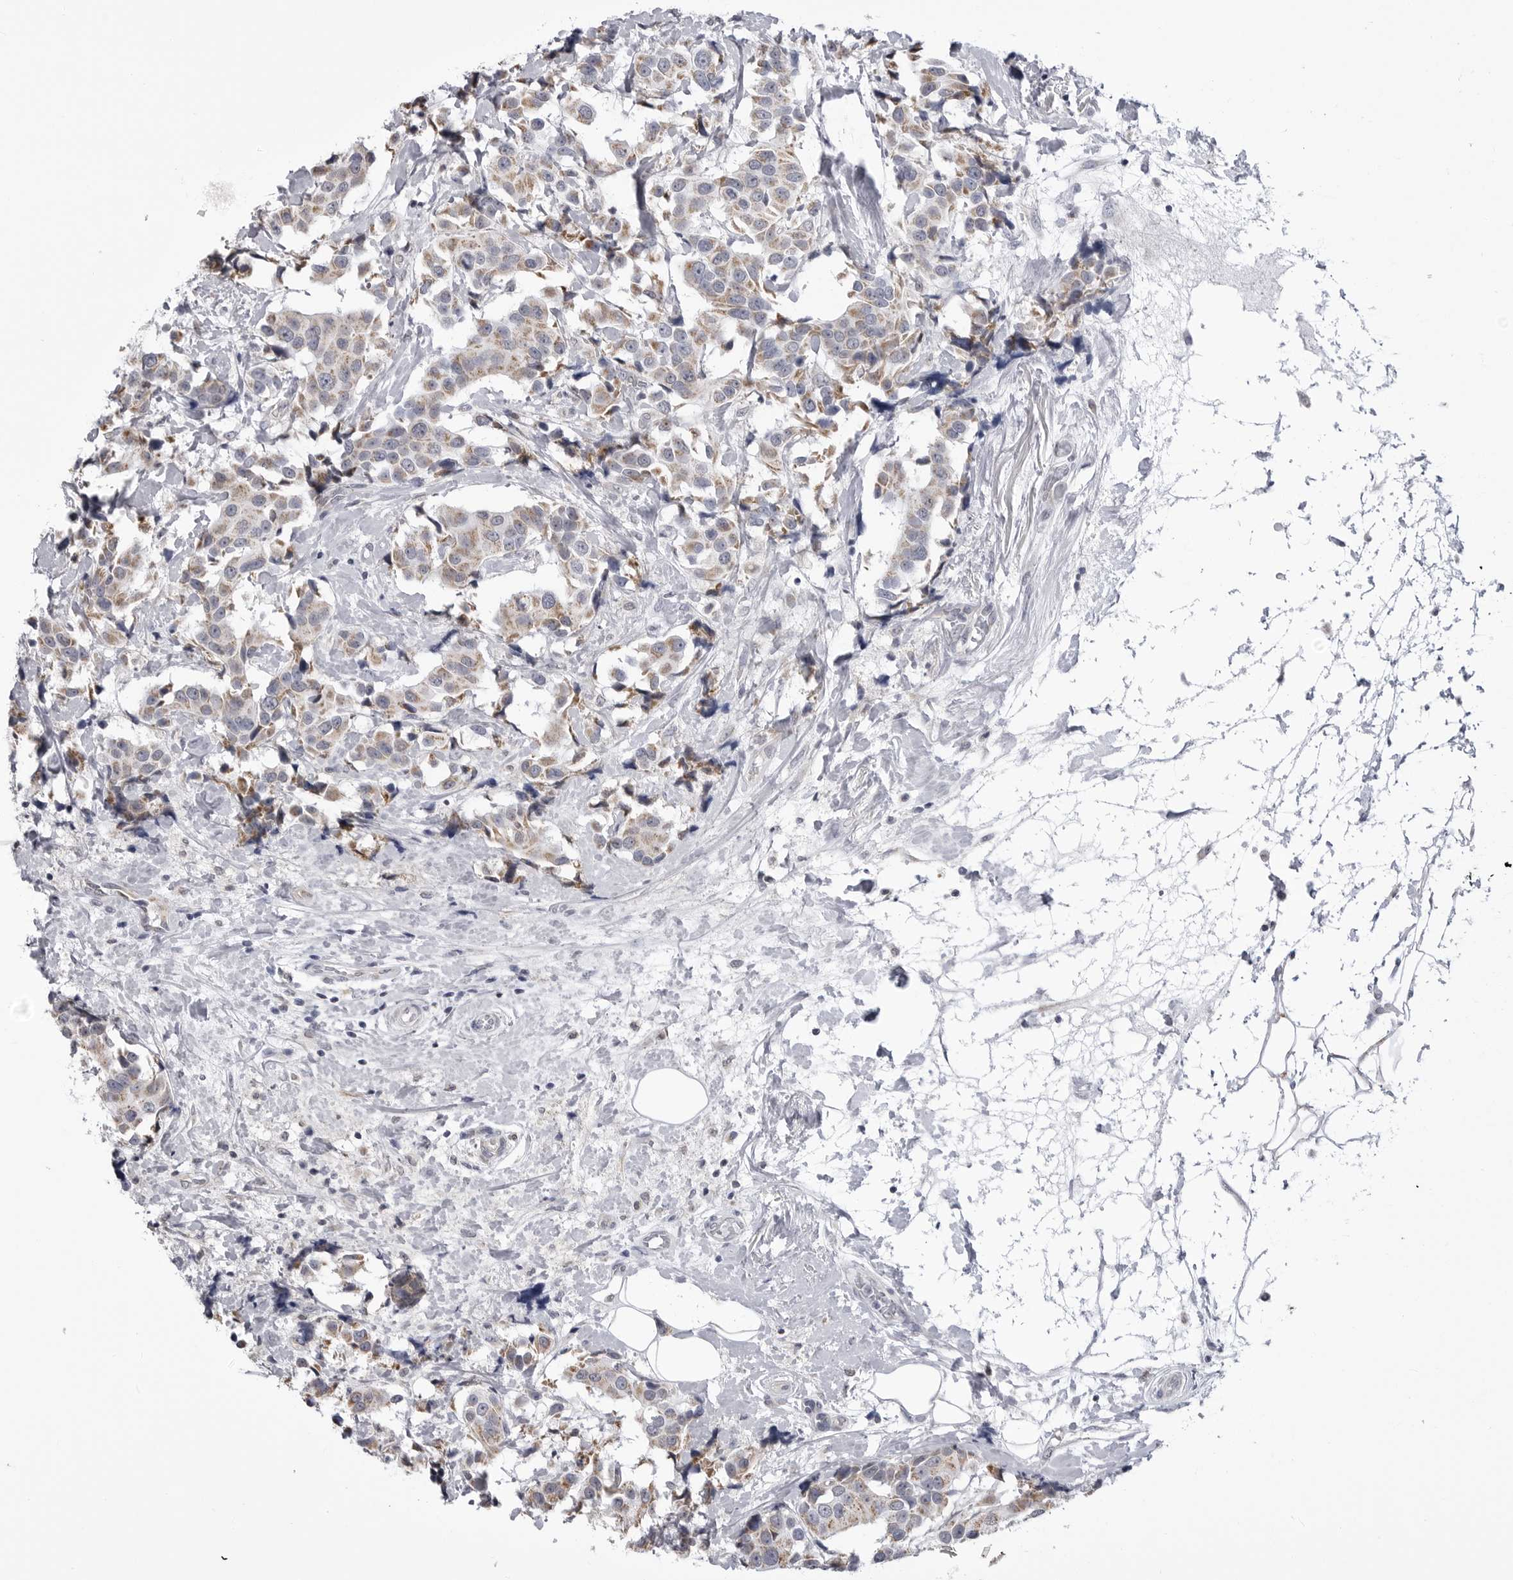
{"staining": {"intensity": "weak", "quantity": "25%-75%", "location": "cytoplasmic/membranous"}, "tissue": "breast cancer", "cell_type": "Tumor cells", "image_type": "cancer", "snomed": [{"axis": "morphology", "description": "Normal tissue, NOS"}, {"axis": "morphology", "description": "Duct carcinoma"}, {"axis": "topography", "description": "Breast"}], "caption": "Immunohistochemistry (IHC) staining of breast infiltrating ductal carcinoma, which shows low levels of weak cytoplasmic/membranous positivity in approximately 25%-75% of tumor cells indicating weak cytoplasmic/membranous protein staining. The staining was performed using DAB (3,3'-diaminobenzidine) (brown) for protein detection and nuclei were counterstained in hematoxylin (blue).", "gene": "FH", "patient": {"sex": "female", "age": 39}}